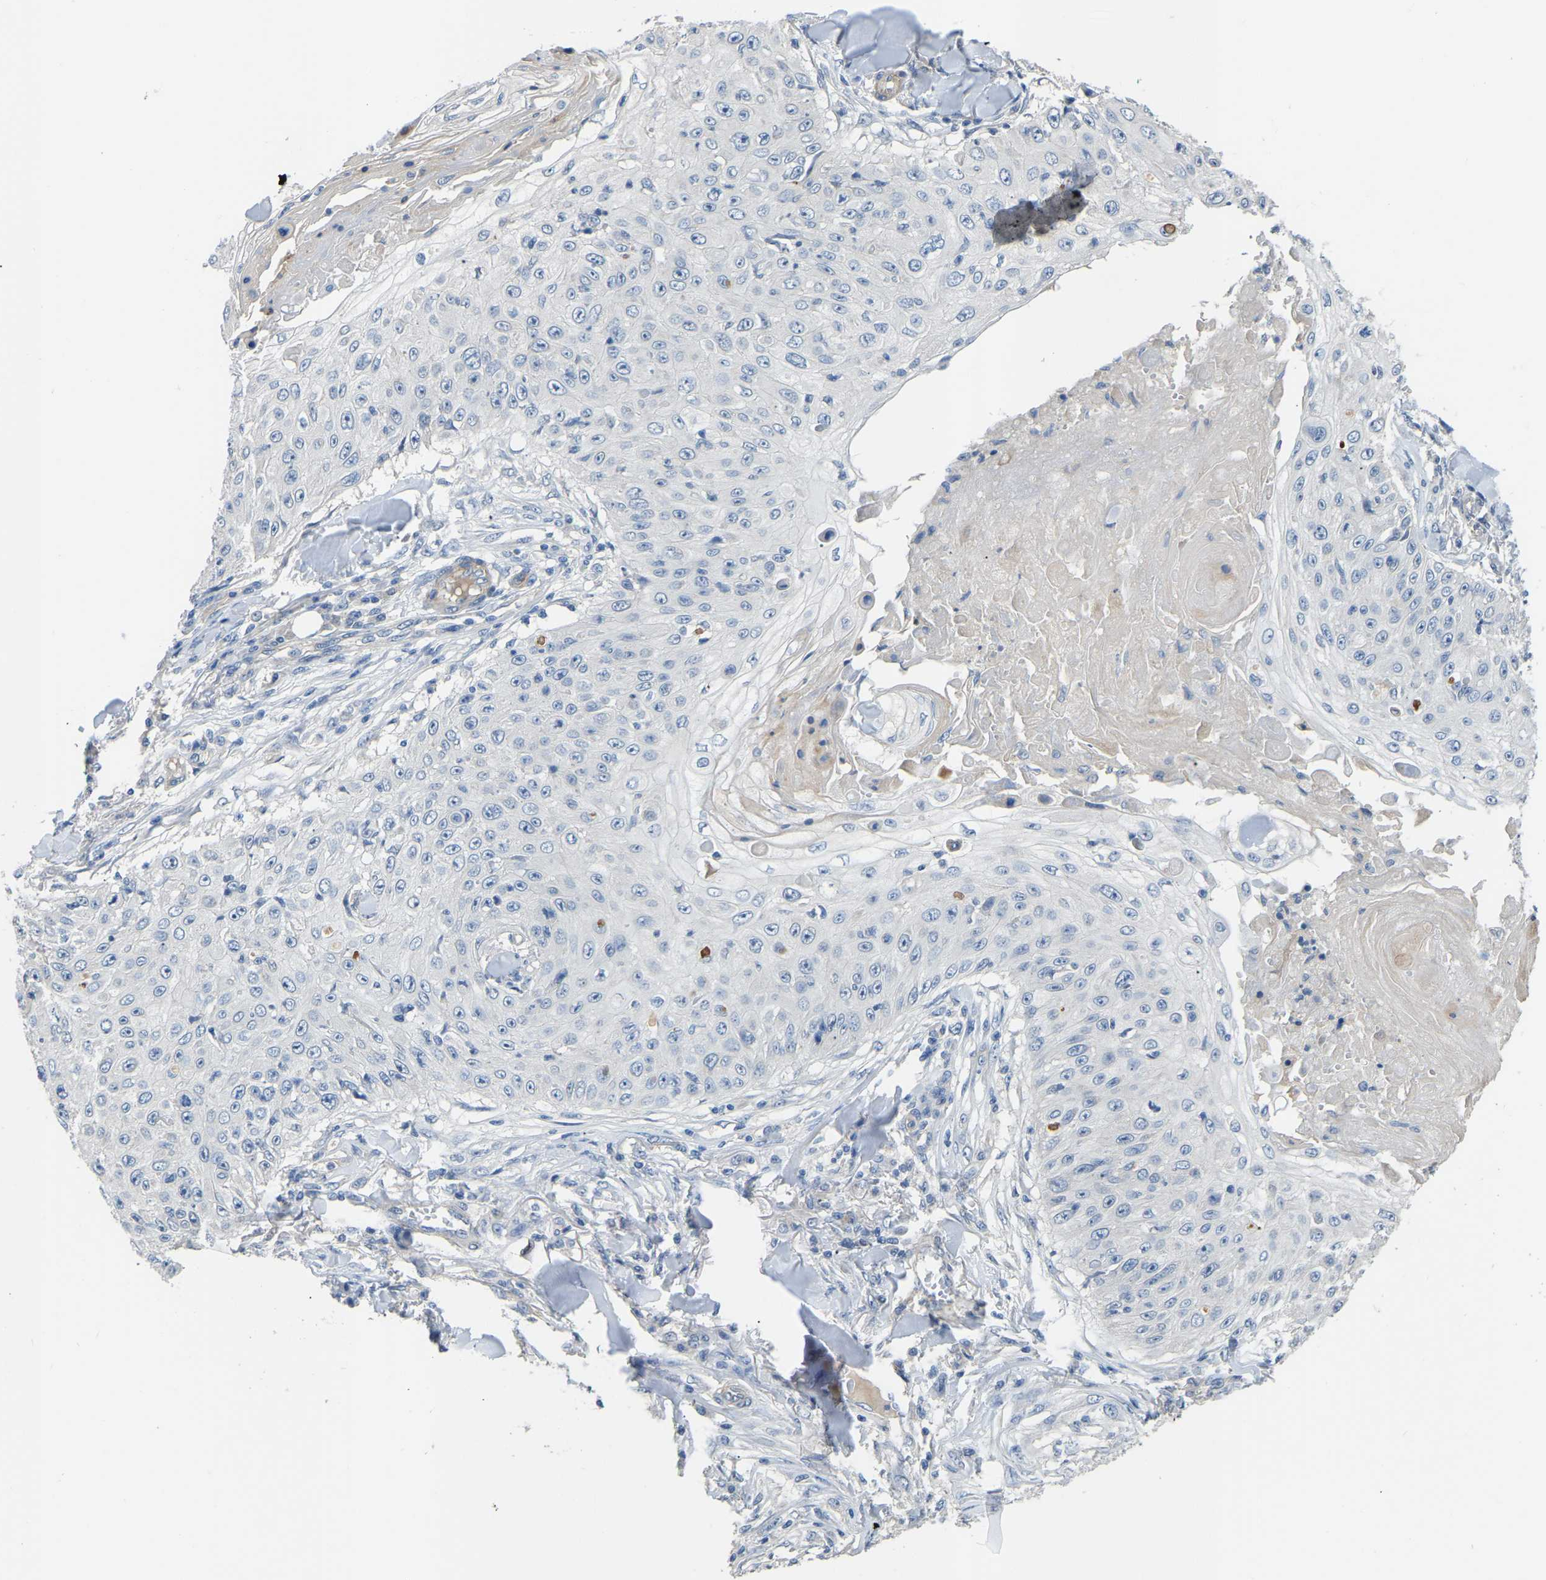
{"staining": {"intensity": "negative", "quantity": "none", "location": "none"}, "tissue": "skin cancer", "cell_type": "Tumor cells", "image_type": "cancer", "snomed": [{"axis": "morphology", "description": "Squamous cell carcinoma, NOS"}, {"axis": "topography", "description": "Skin"}], "caption": "The IHC micrograph has no significant positivity in tumor cells of skin squamous cell carcinoma tissue.", "gene": "HIGD2B", "patient": {"sex": "male", "age": 86}}